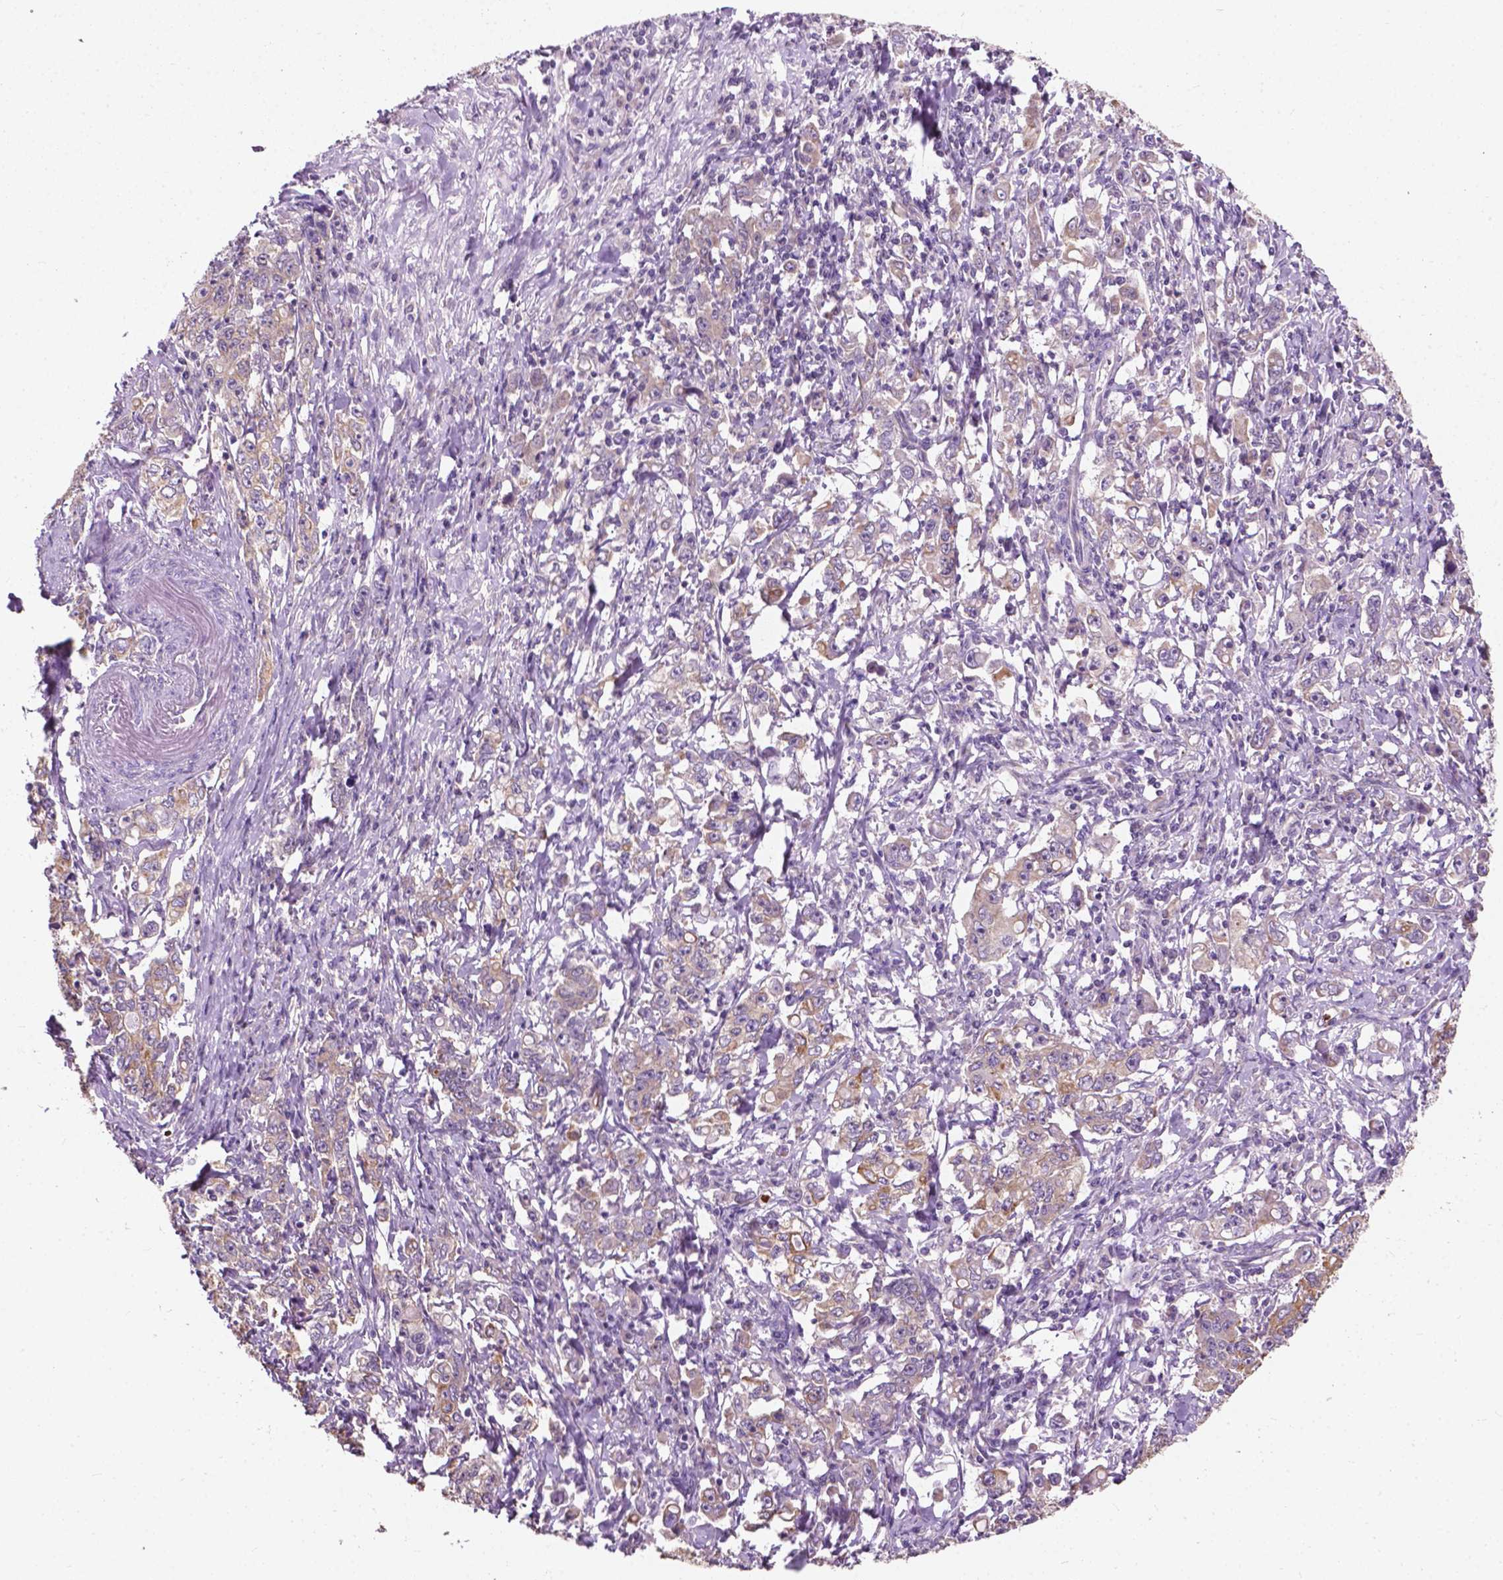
{"staining": {"intensity": "moderate", "quantity": "<25%", "location": "cytoplasmic/membranous"}, "tissue": "stomach cancer", "cell_type": "Tumor cells", "image_type": "cancer", "snomed": [{"axis": "morphology", "description": "Adenocarcinoma, NOS"}, {"axis": "topography", "description": "Stomach, lower"}], "caption": "Immunohistochemistry (IHC) of adenocarcinoma (stomach) reveals low levels of moderate cytoplasmic/membranous positivity in about <25% of tumor cells. (DAB IHC, brown staining for protein, blue staining for nuclei).", "gene": "MZT1", "patient": {"sex": "female", "age": 72}}